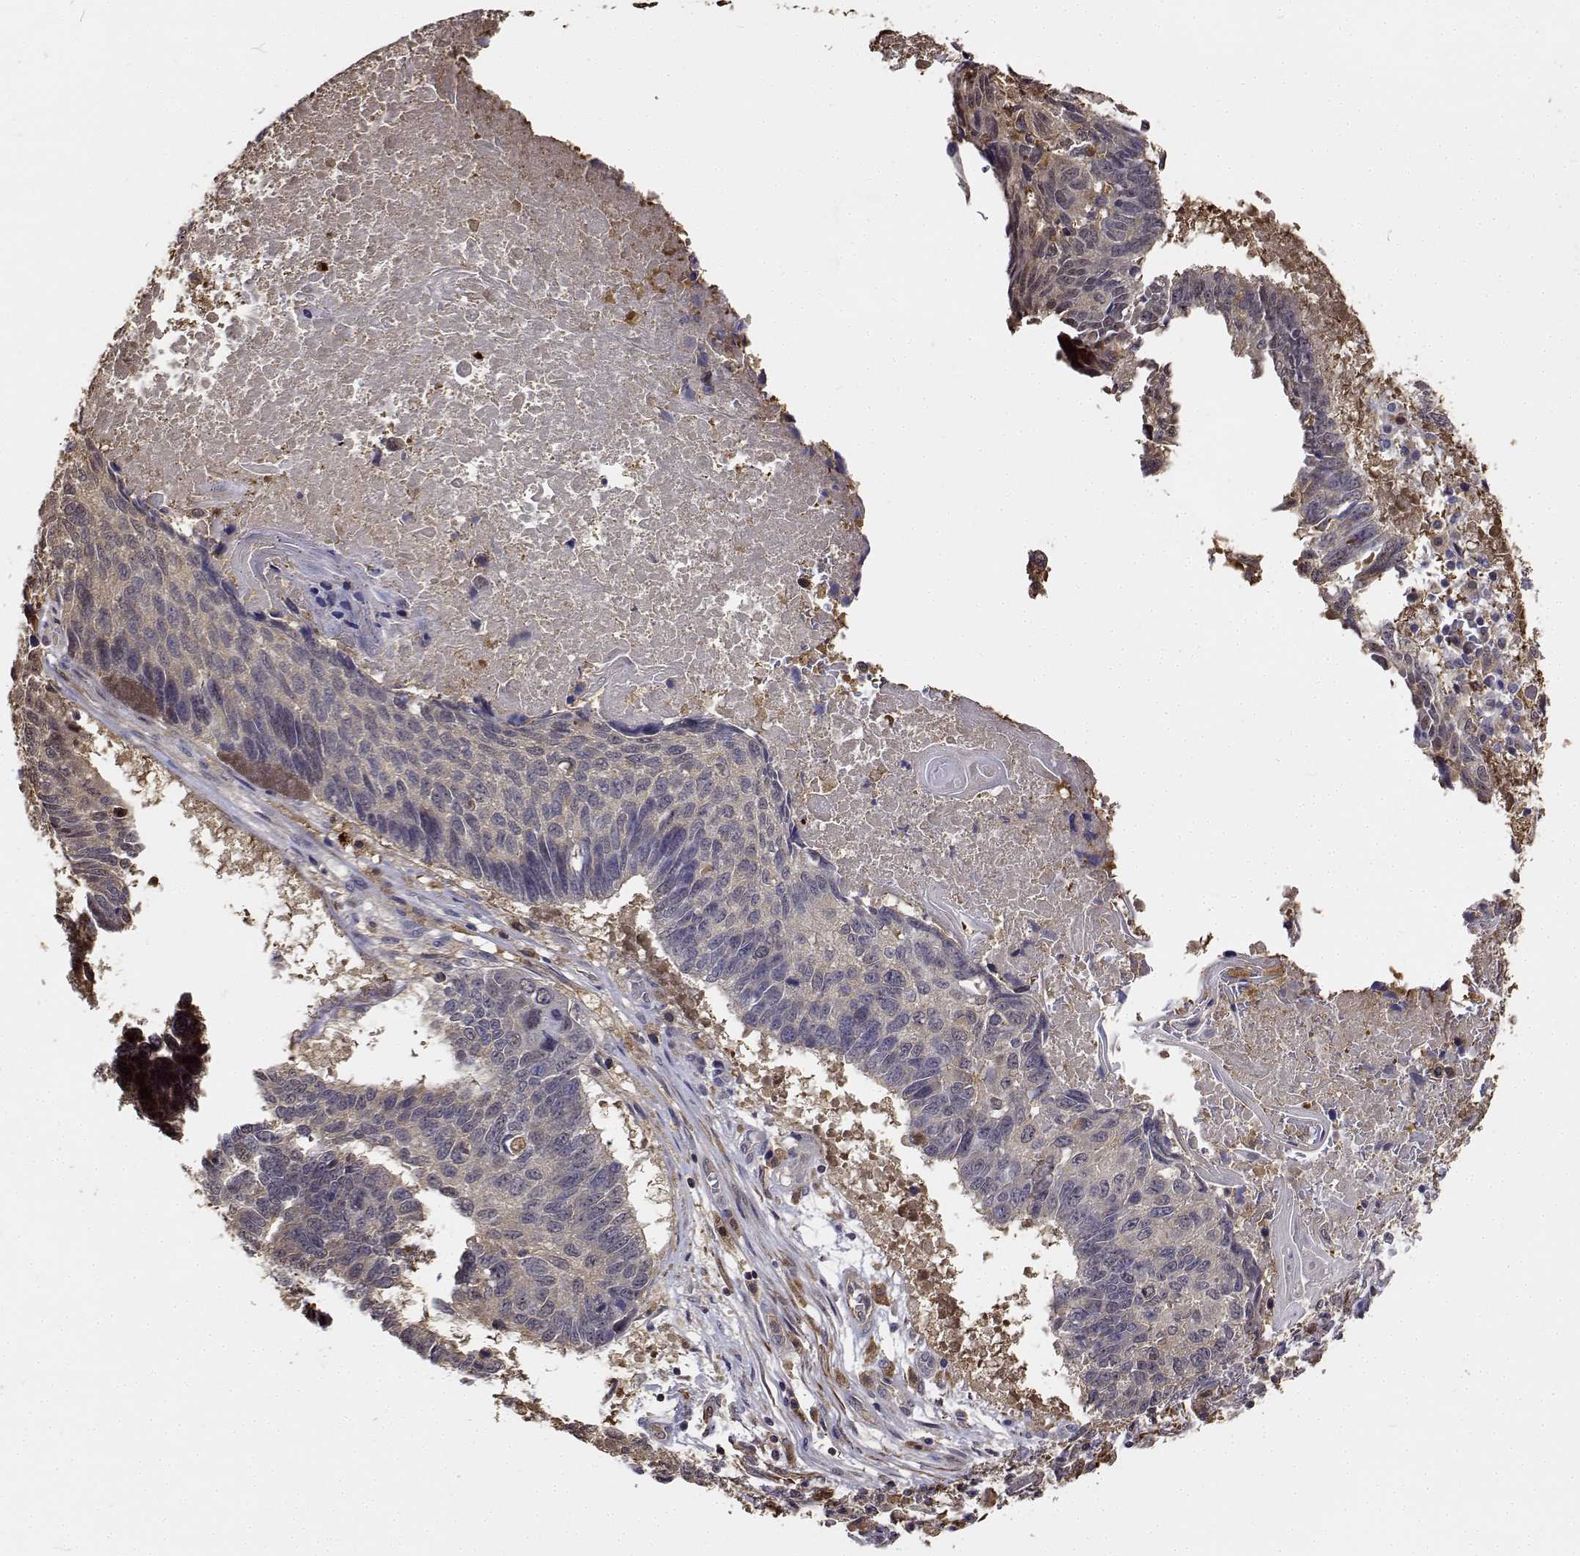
{"staining": {"intensity": "weak", "quantity": "25%-75%", "location": "cytoplasmic/membranous"}, "tissue": "lung cancer", "cell_type": "Tumor cells", "image_type": "cancer", "snomed": [{"axis": "morphology", "description": "Squamous cell carcinoma, NOS"}, {"axis": "topography", "description": "Lung"}], "caption": "A high-resolution image shows immunohistochemistry (IHC) staining of squamous cell carcinoma (lung), which exhibits weak cytoplasmic/membranous expression in about 25%-75% of tumor cells. Using DAB (brown) and hematoxylin (blue) stains, captured at high magnification using brightfield microscopy.", "gene": "PCID2", "patient": {"sex": "male", "age": 73}}